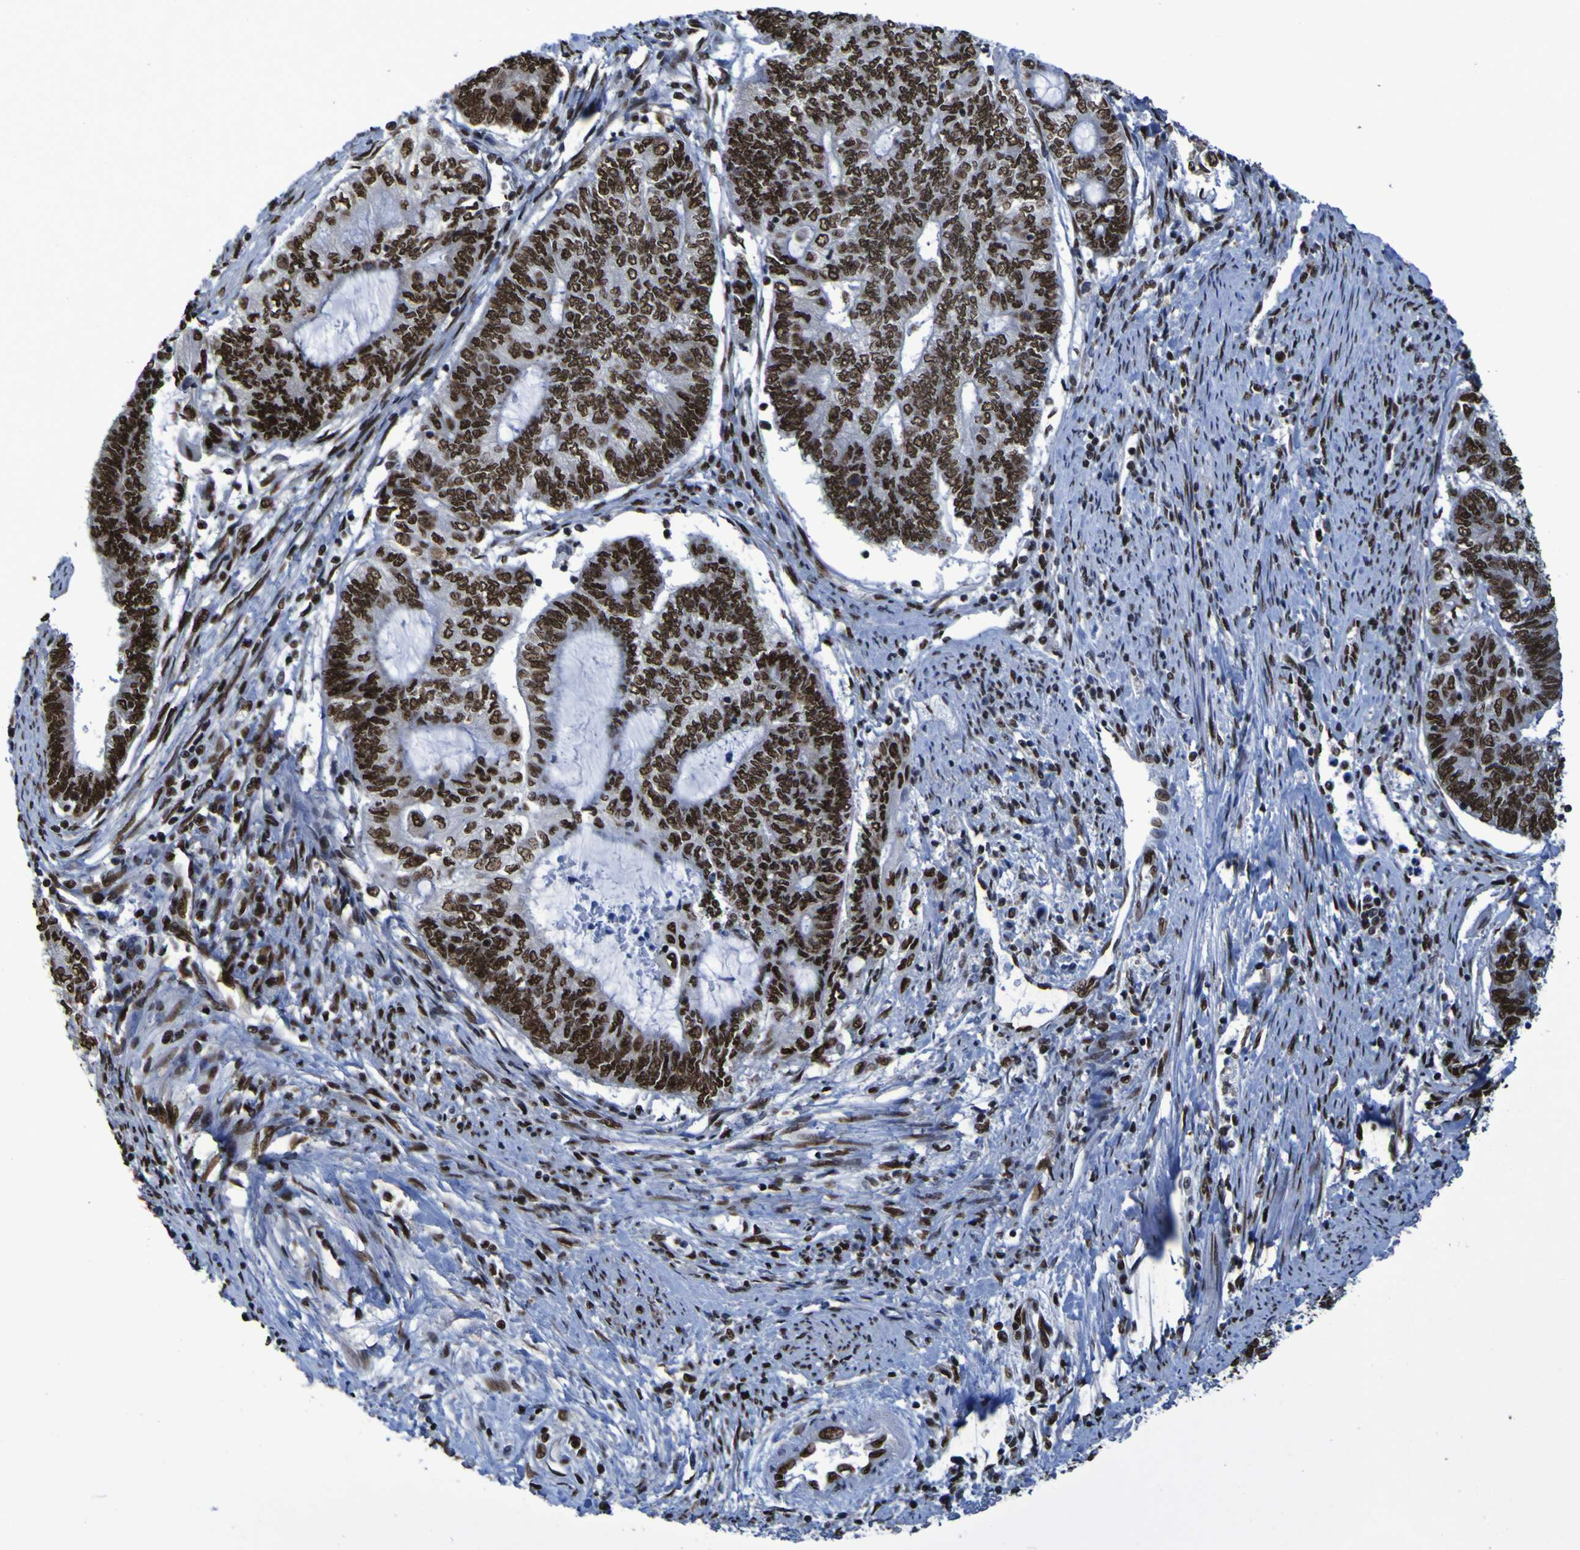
{"staining": {"intensity": "strong", "quantity": ">75%", "location": "nuclear"}, "tissue": "endometrial cancer", "cell_type": "Tumor cells", "image_type": "cancer", "snomed": [{"axis": "morphology", "description": "Adenocarcinoma, NOS"}, {"axis": "topography", "description": "Uterus"}, {"axis": "topography", "description": "Endometrium"}], "caption": "Strong nuclear expression for a protein is appreciated in about >75% of tumor cells of endometrial cancer using IHC.", "gene": "HNRNPR", "patient": {"sex": "female", "age": 70}}